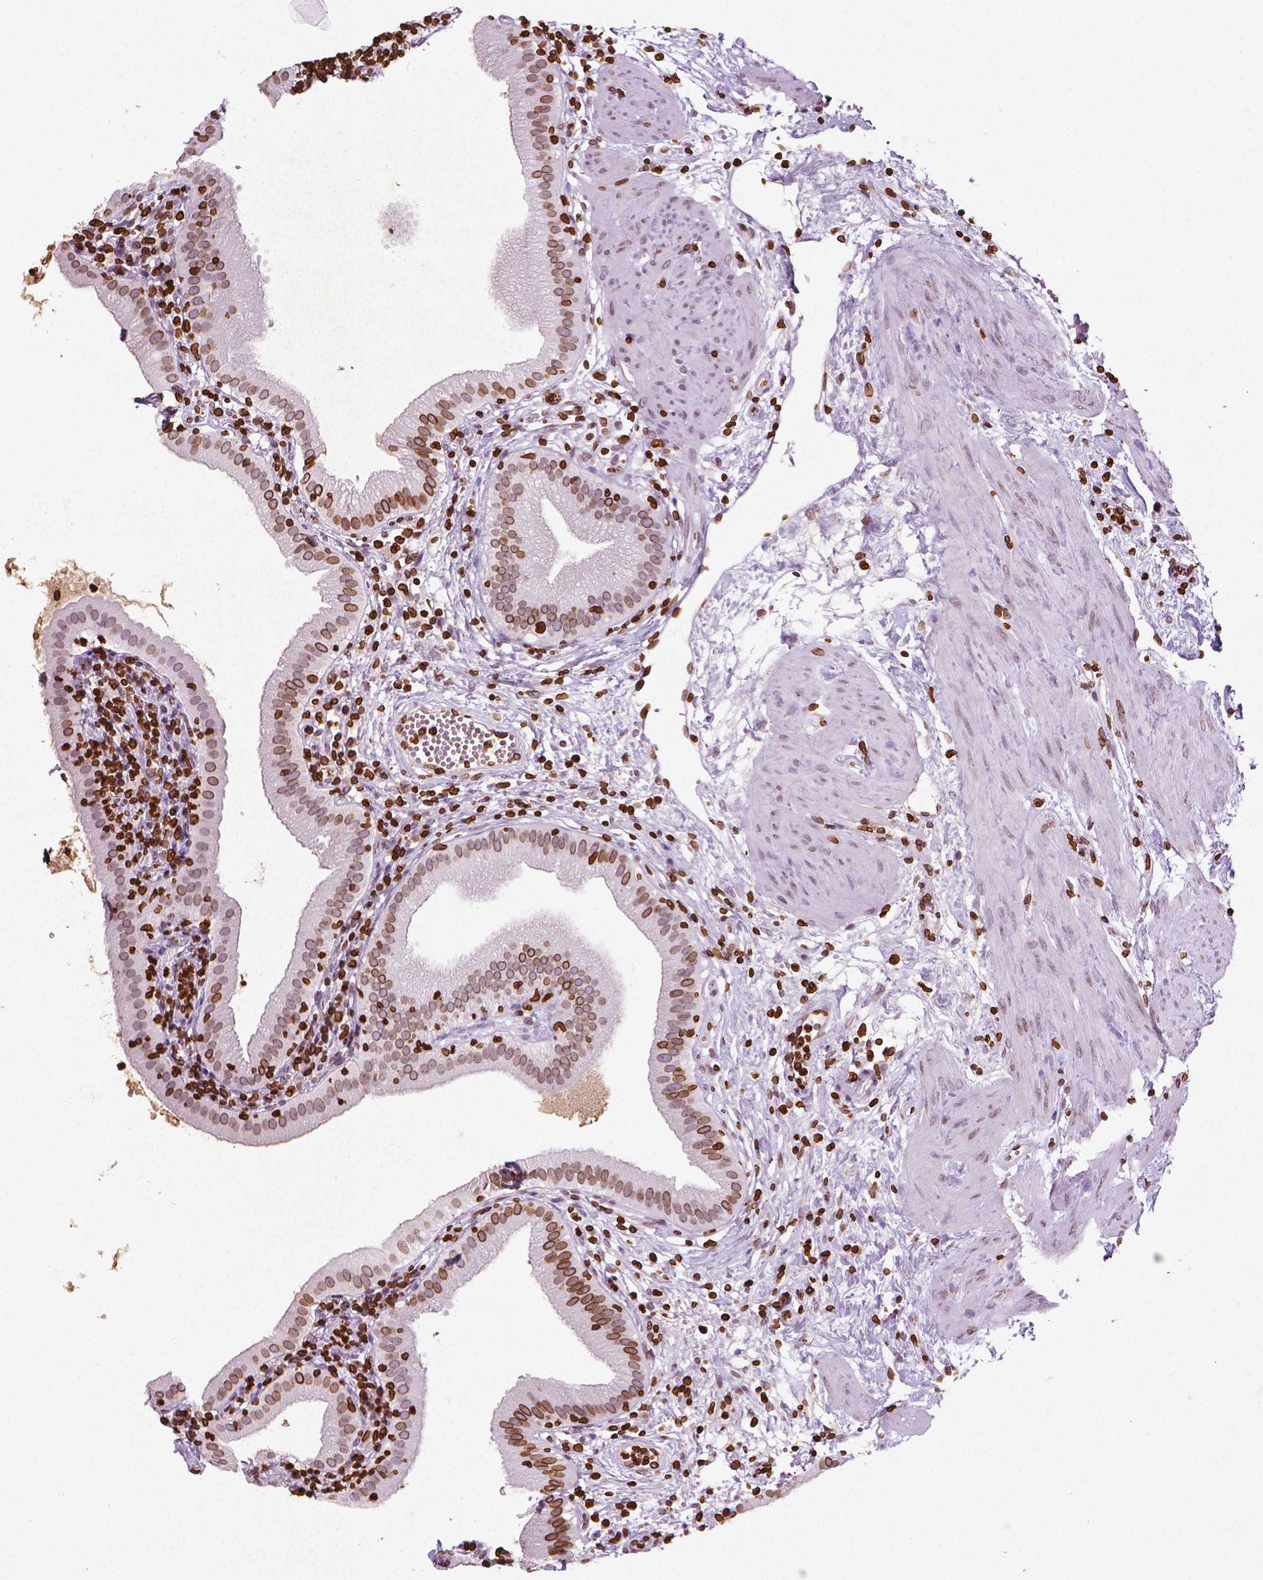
{"staining": {"intensity": "moderate", "quantity": ">75%", "location": "cytoplasmic/membranous,nuclear"}, "tissue": "gallbladder", "cell_type": "Glandular cells", "image_type": "normal", "snomed": [{"axis": "morphology", "description": "Normal tissue, NOS"}, {"axis": "topography", "description": "Gallbladder"}], "caption": "Human gallbladder stained for a protein (brown) reveals moderate cytoplasmic/membranous,nuclear positive staining in approximately >75% of glandular cells.", "gene": "LMNB1", "patient": {"sex": "female", "age": 65}}